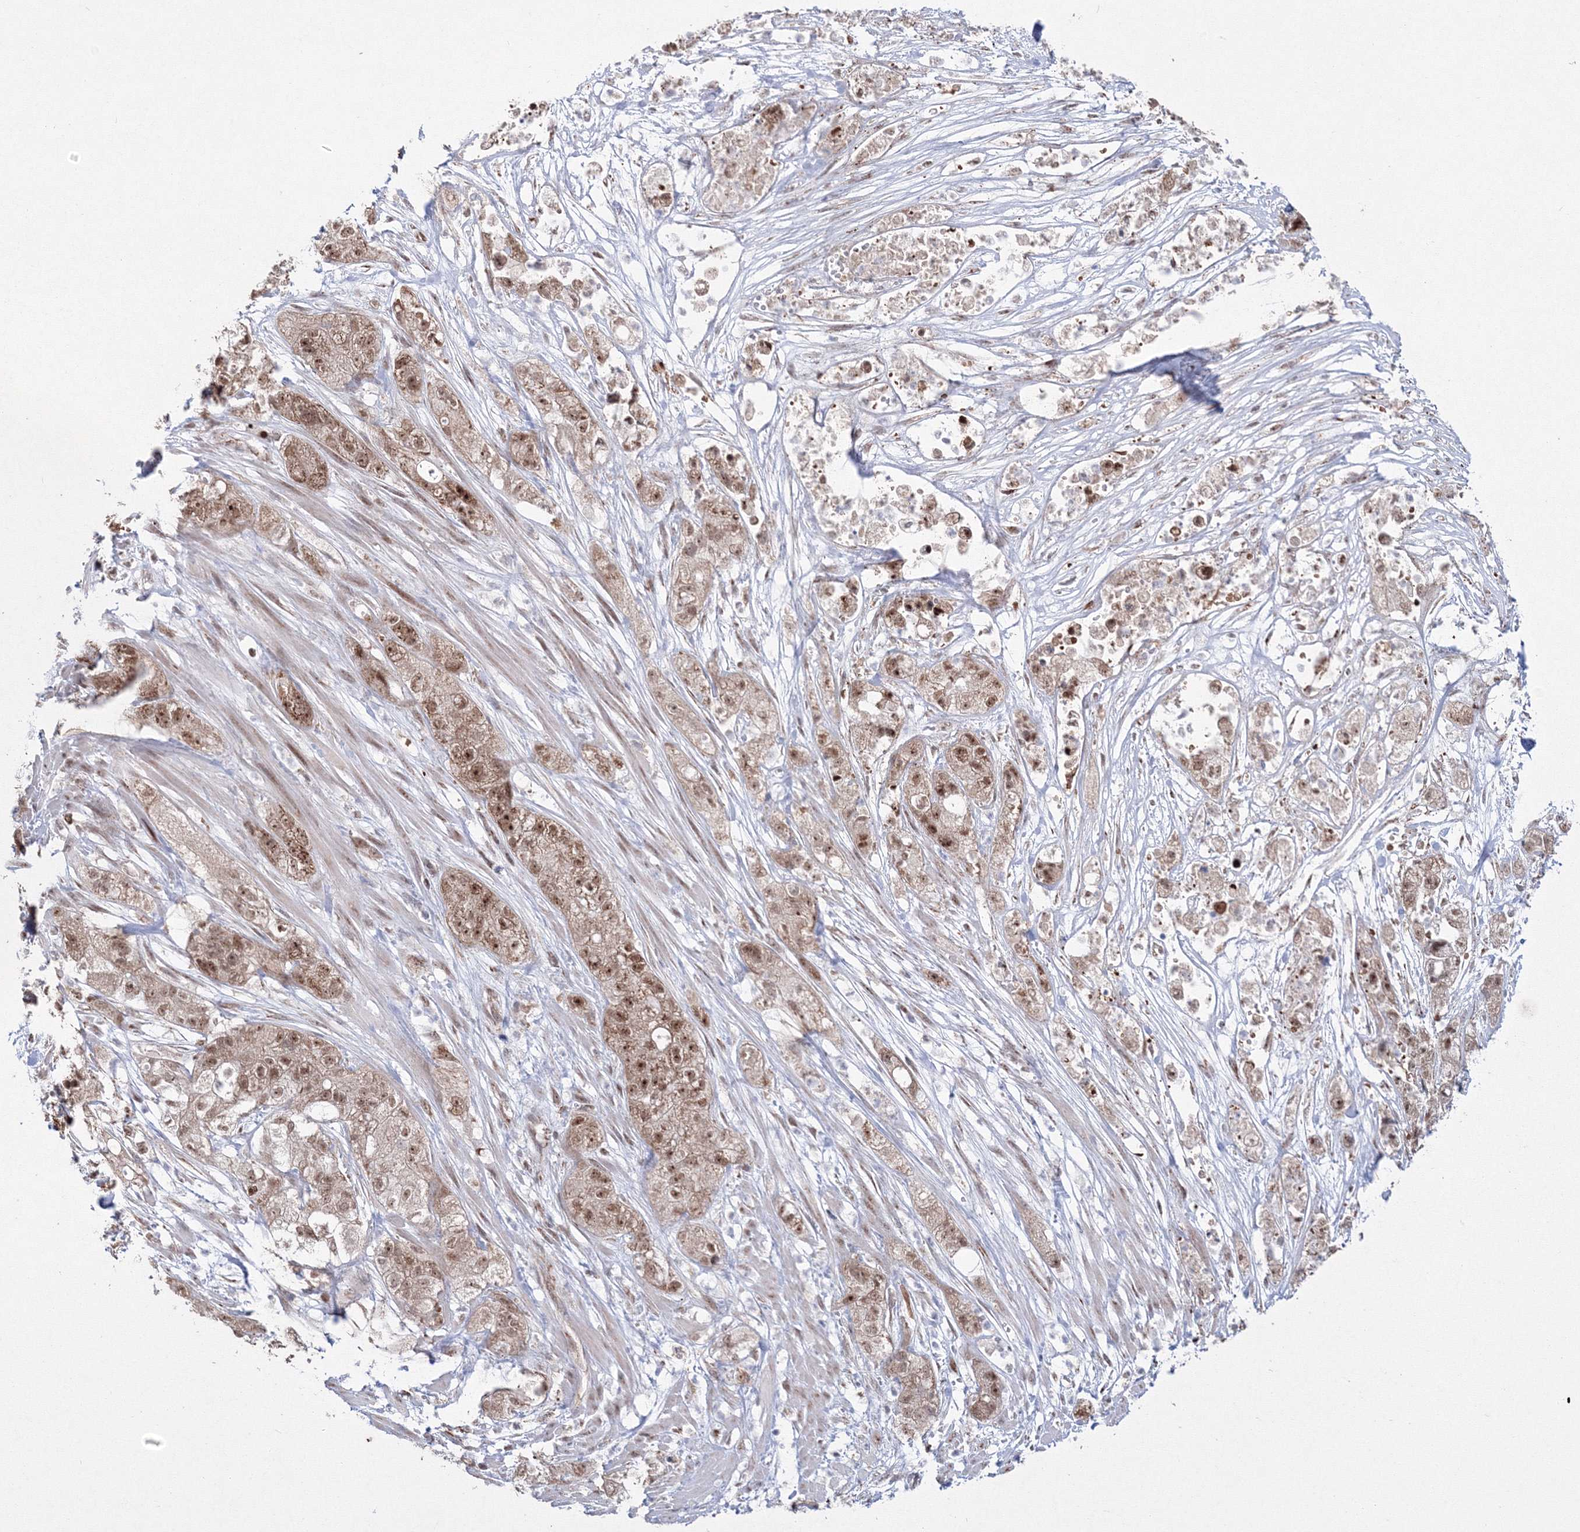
{"staining": {"intensity": "moderate", "quantity": ">75%", "location": "cytoplasmic/membranous,nuclear"}, "tissue": "pancreatic cancer", "cell_type": "Tumor cells", "image_type": "cancer", "snomed": [{"axis": "morphology", "description": "Adenocarcinoma, NOS"}, {"axis": "topography", "description": "Pancreas"}], "caption": "Human pancreatic cancer (adenocarcinoma) stained with a protein marker shows moderate staining in tumor cells.", "gene": "GRSF1", "patient": {"sex": "female", "age": 78}}